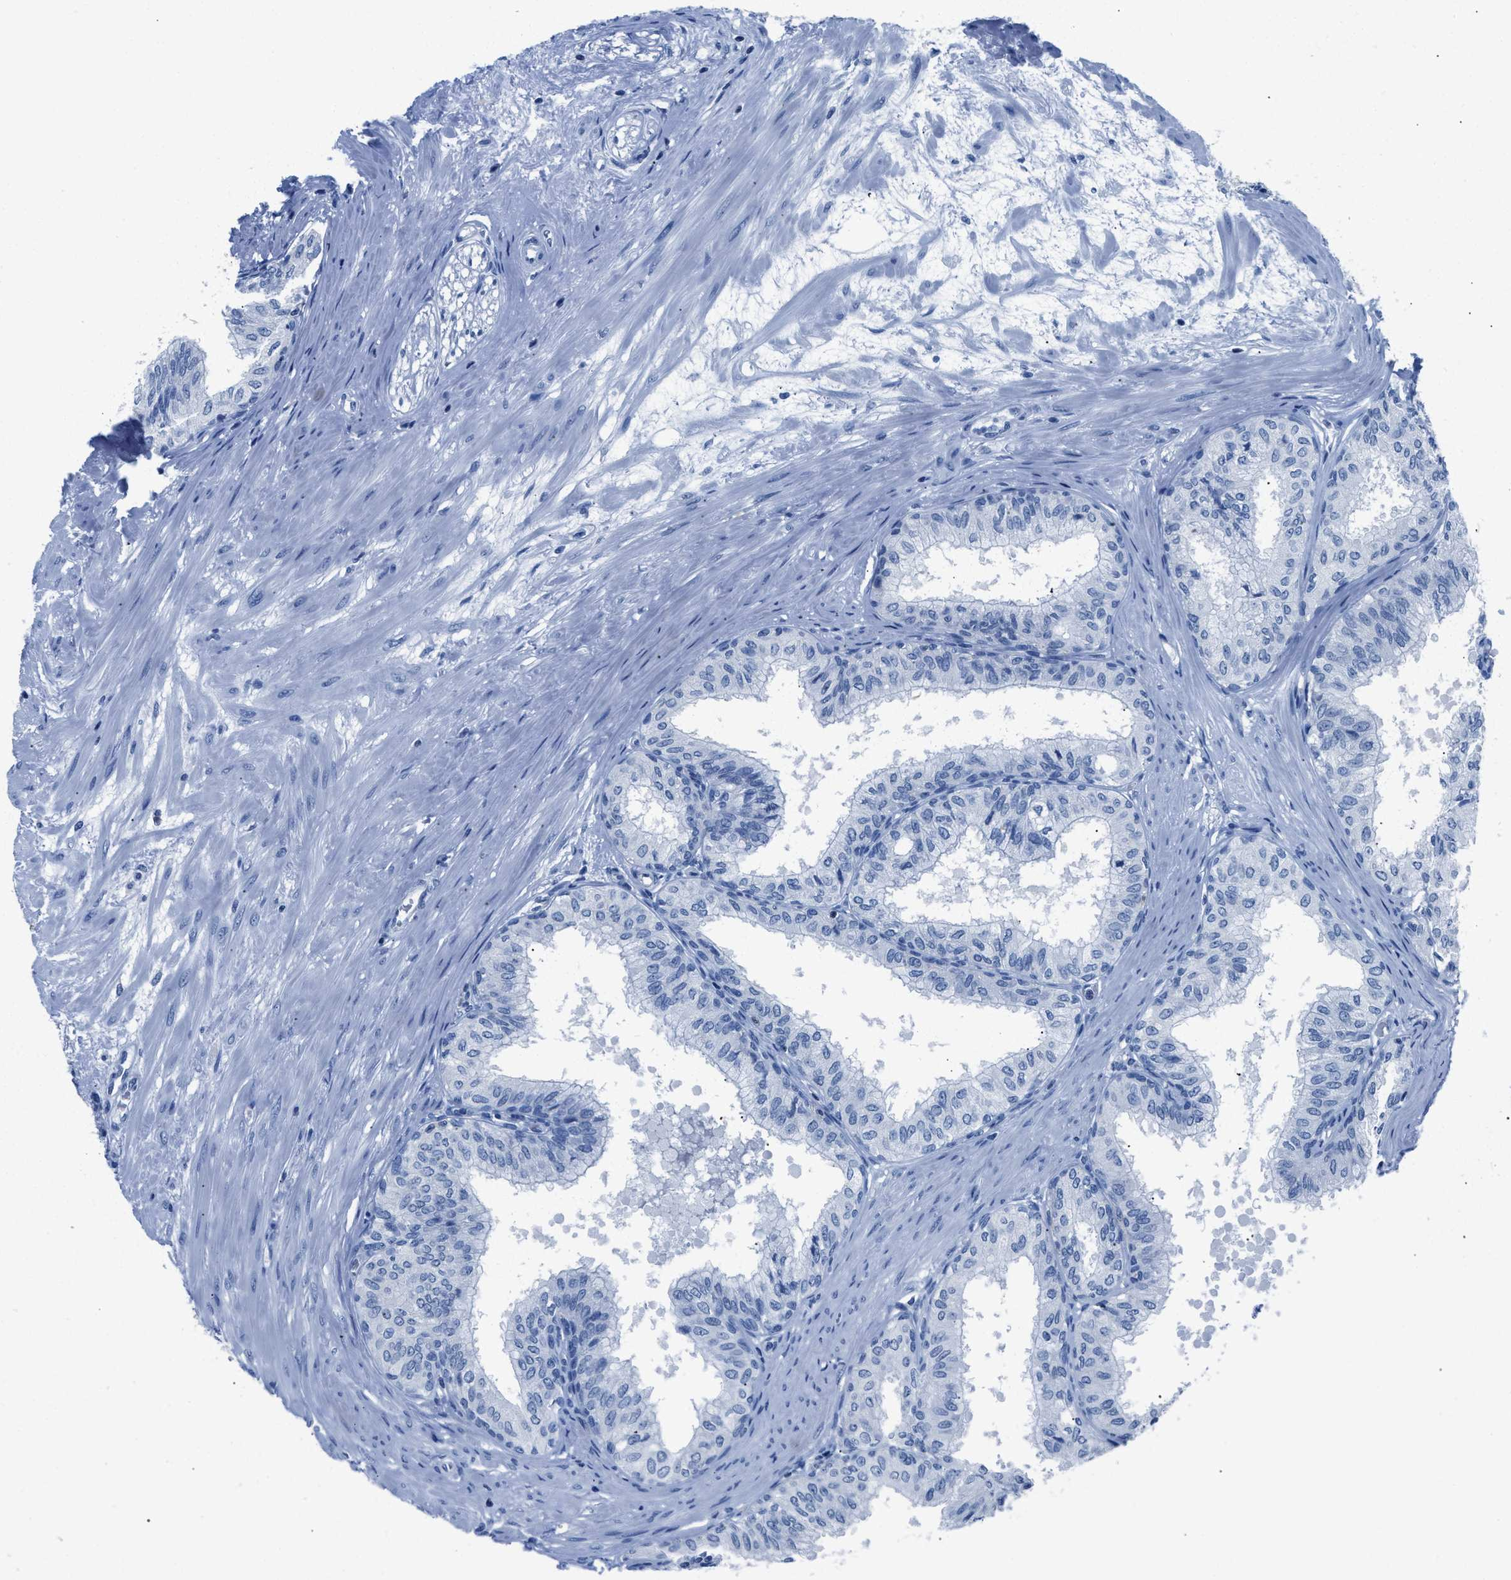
{"staining": {"intensity": "negative", "quantity": "none", "location": "none"}, "tissue": "seminal vesicle", "cell_type": "Glandular cells", "image_type": "normal", "snomed": [{"axis": "morphology", "description": "Normal tissue, NOS"}, {"axis": "topography", "description": "Prostate"}, {"axis": "topography", "description": "Seminal veicle"}], "caption": "Immunohistochemistry histopathology image of benign human seminal vesicle stained for a protein (brown), which shows no positivity in glandular cells. (DAB immunohistochemistry, high magnification).", "gene": "NFATC2", "patient": {"sex": "male", "age": 60}}